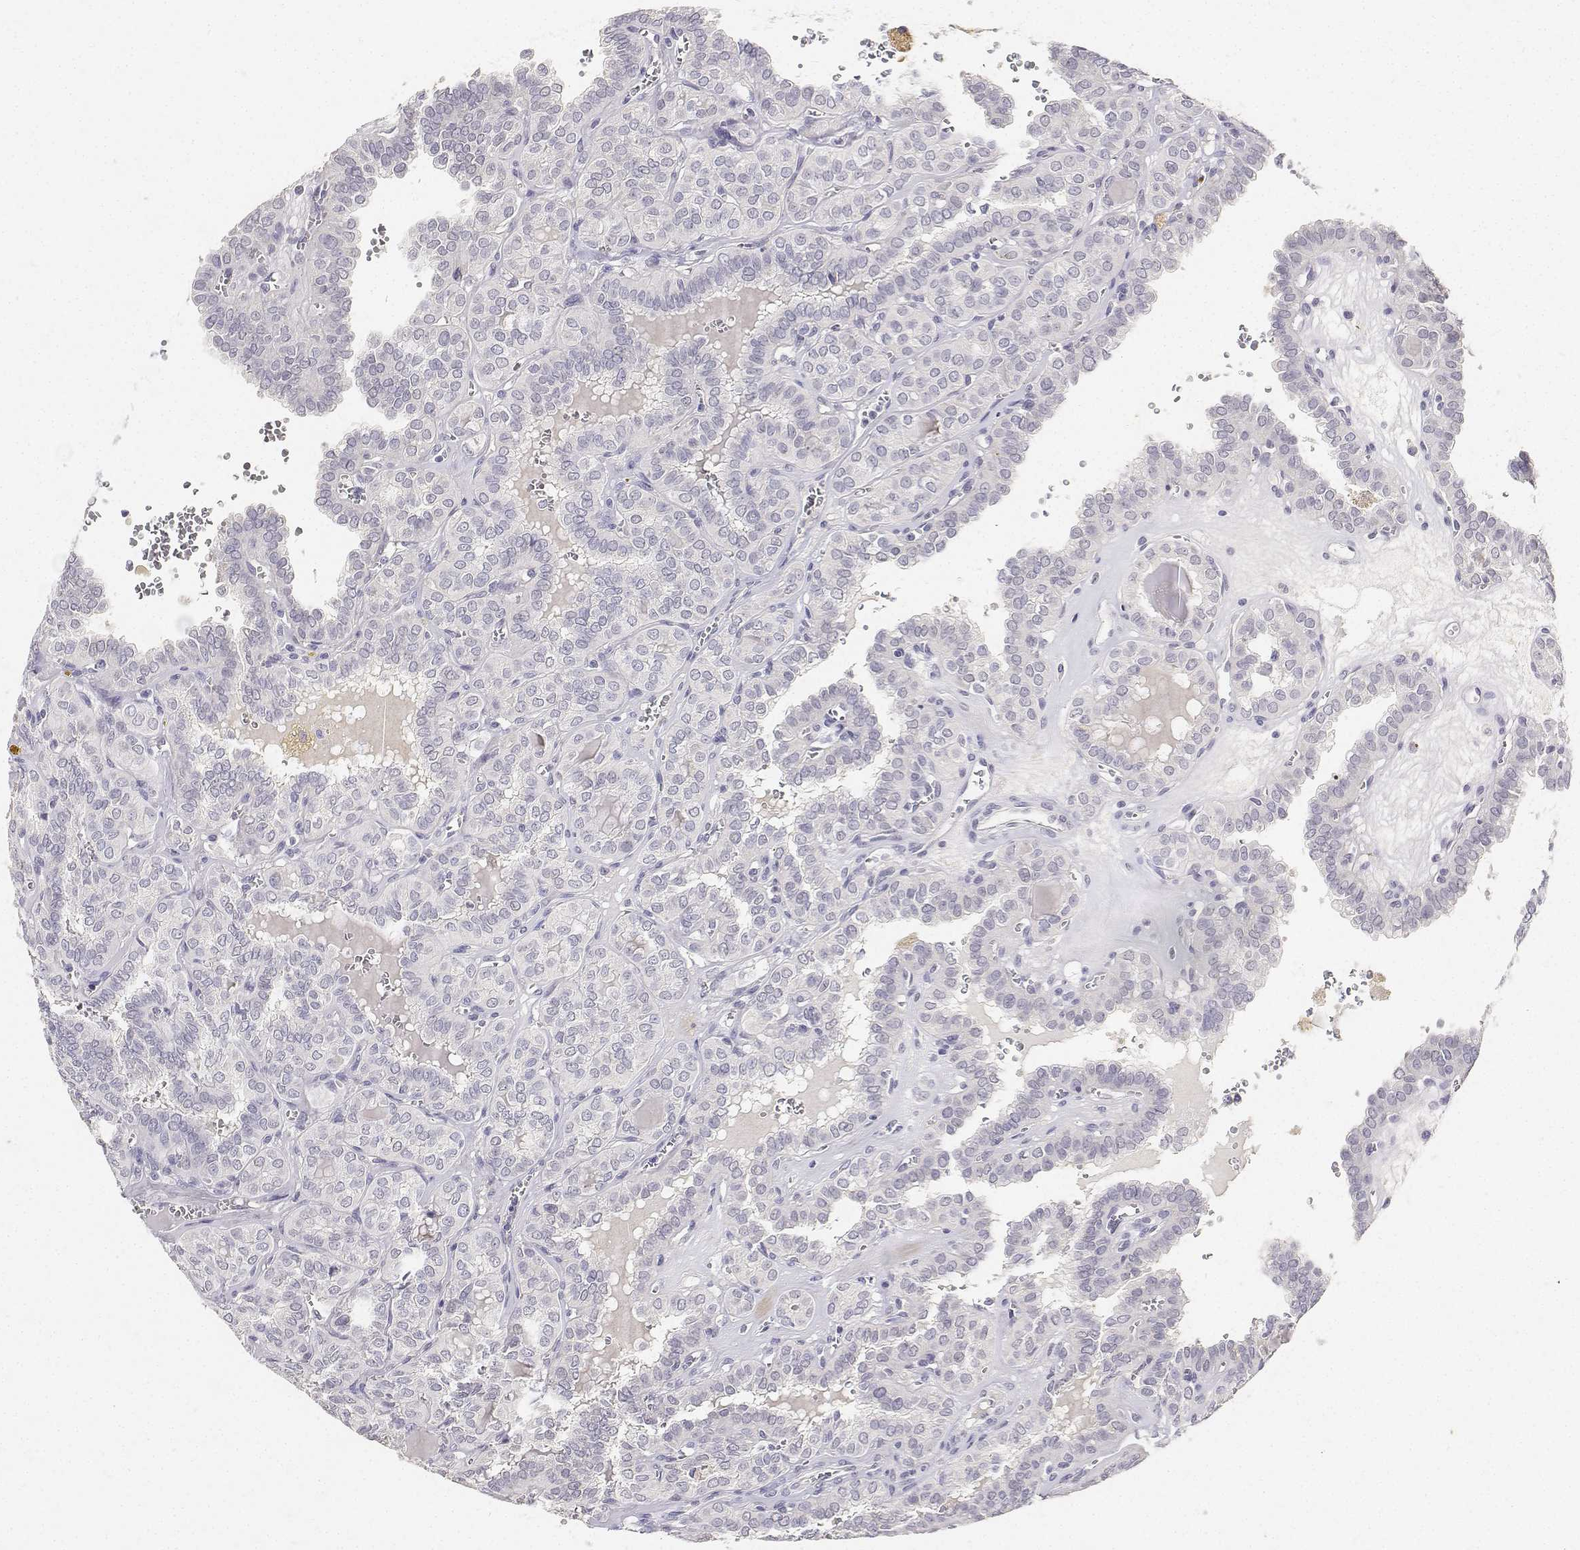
{"staining": {"intensity": "negative", "quantity": "none", "location": "none"}, "tissue": "thyroid cancer", "cell_type": "Tumor cells", "image_type": "cancer", "snomed": [{"axis": "morphology", "description": "Papillary adenocarcinoma, NOS"}, {"axis": "topography", "description": "Thyroid gland"}], "caption": "An immunohistochemistry histopathology image of thyroid papillary adenocarcinoma is shown. There is no staining in tumor cells of thyroid papillary adenocarcinoma.", "gene": "PAEP", "patient": {"sex": "female", "age": 41}}